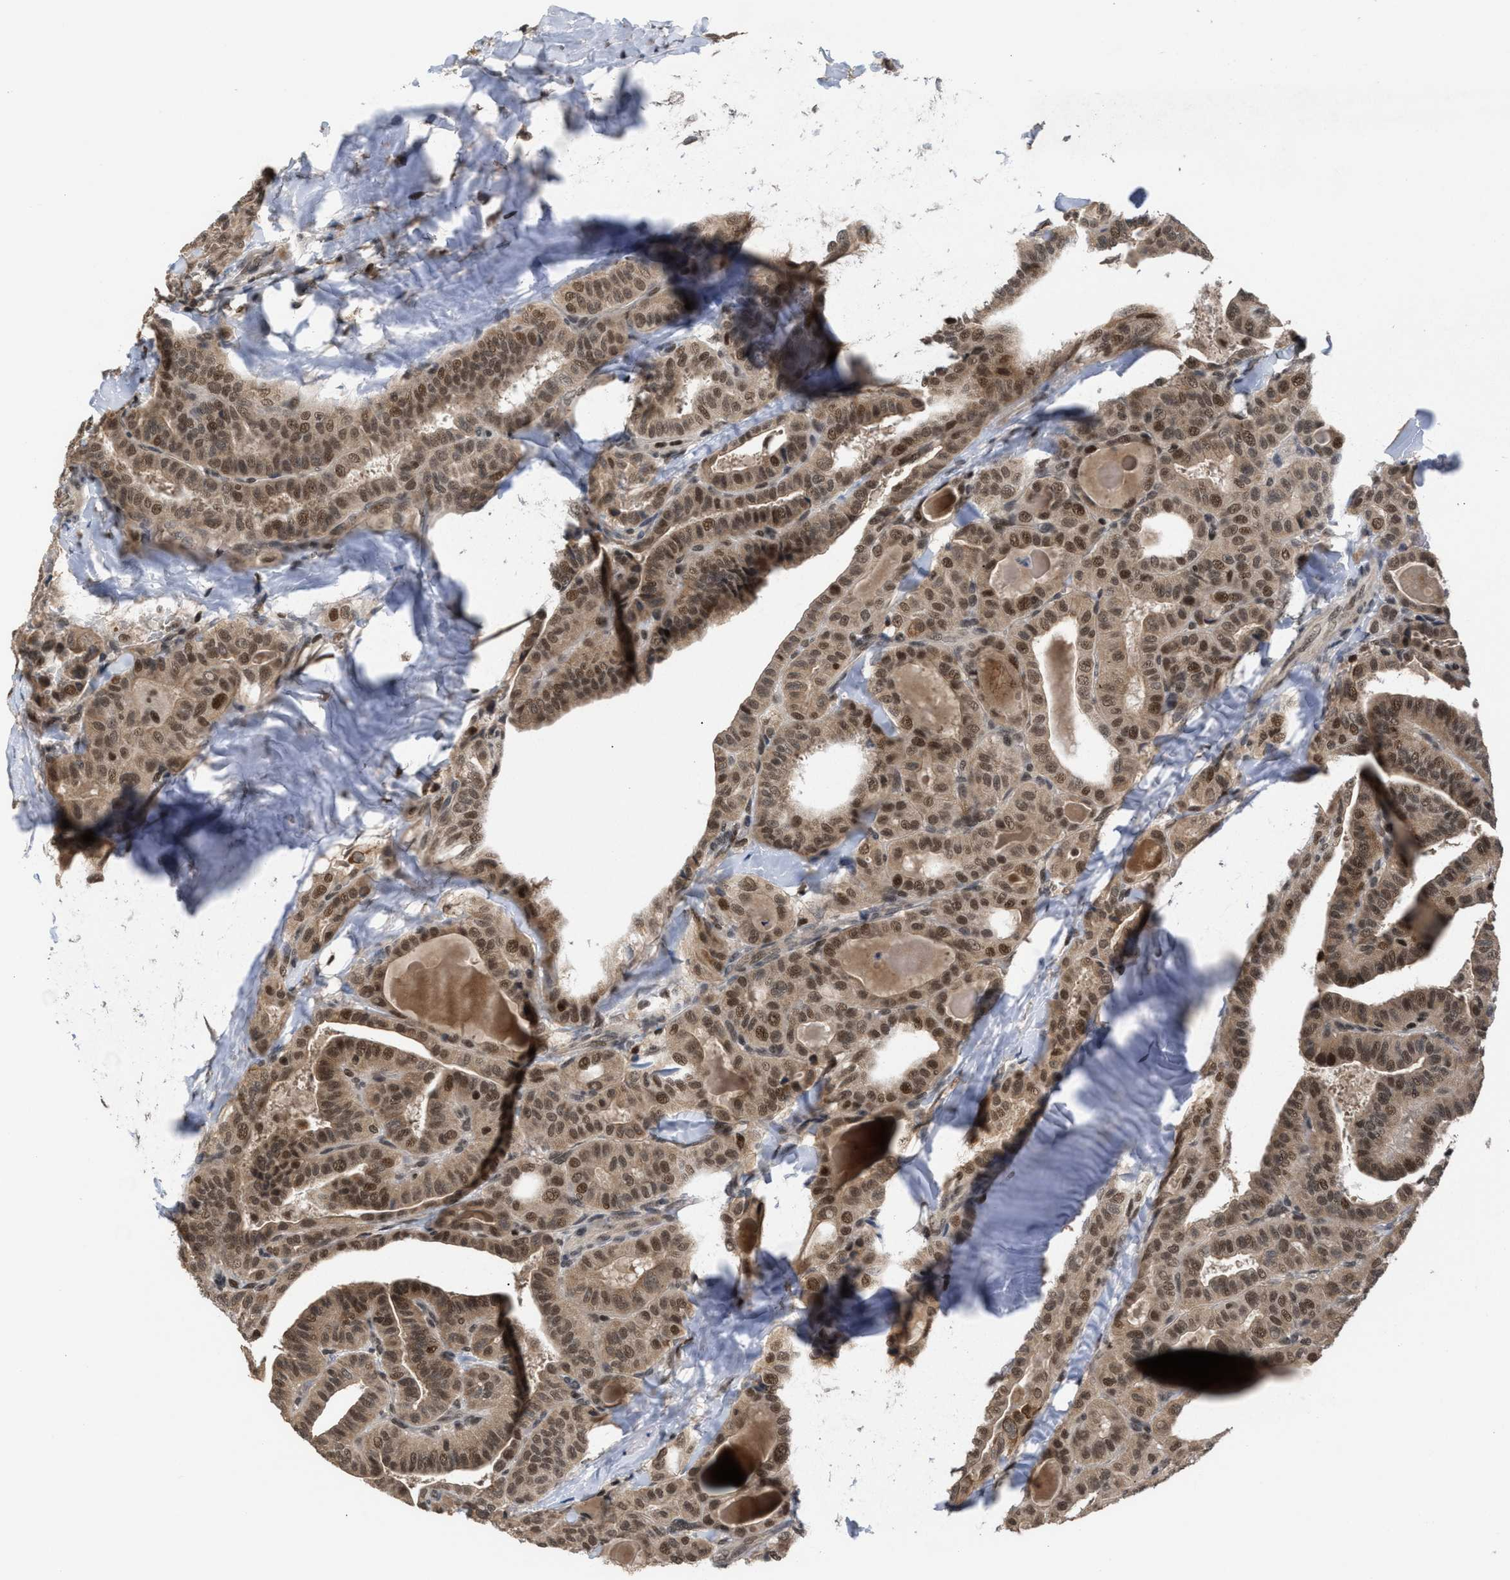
{"staining": {"intensity": "moderate", "quantity": ">75%", "location": "cytoplasmic/membranous,nuclear"}, "tissue": "thyroid cancer", "cell_type": "Tumor cells", "image_type": "cancer", "snomed": [{"axis": "morphology", "description": "Papillary adenocarcinoma, NOS"}, {"axis": "topography", "description": "Thyroid gland"}], "caption": "Tumor cells exhibit moderate cytoplasmic/membranous and nuclear positivity in about >75% of cells in thyroid papillary adenocarcinoma.", "gene": "C9orf78", "patient": {"sex": "male", "age": 77}}